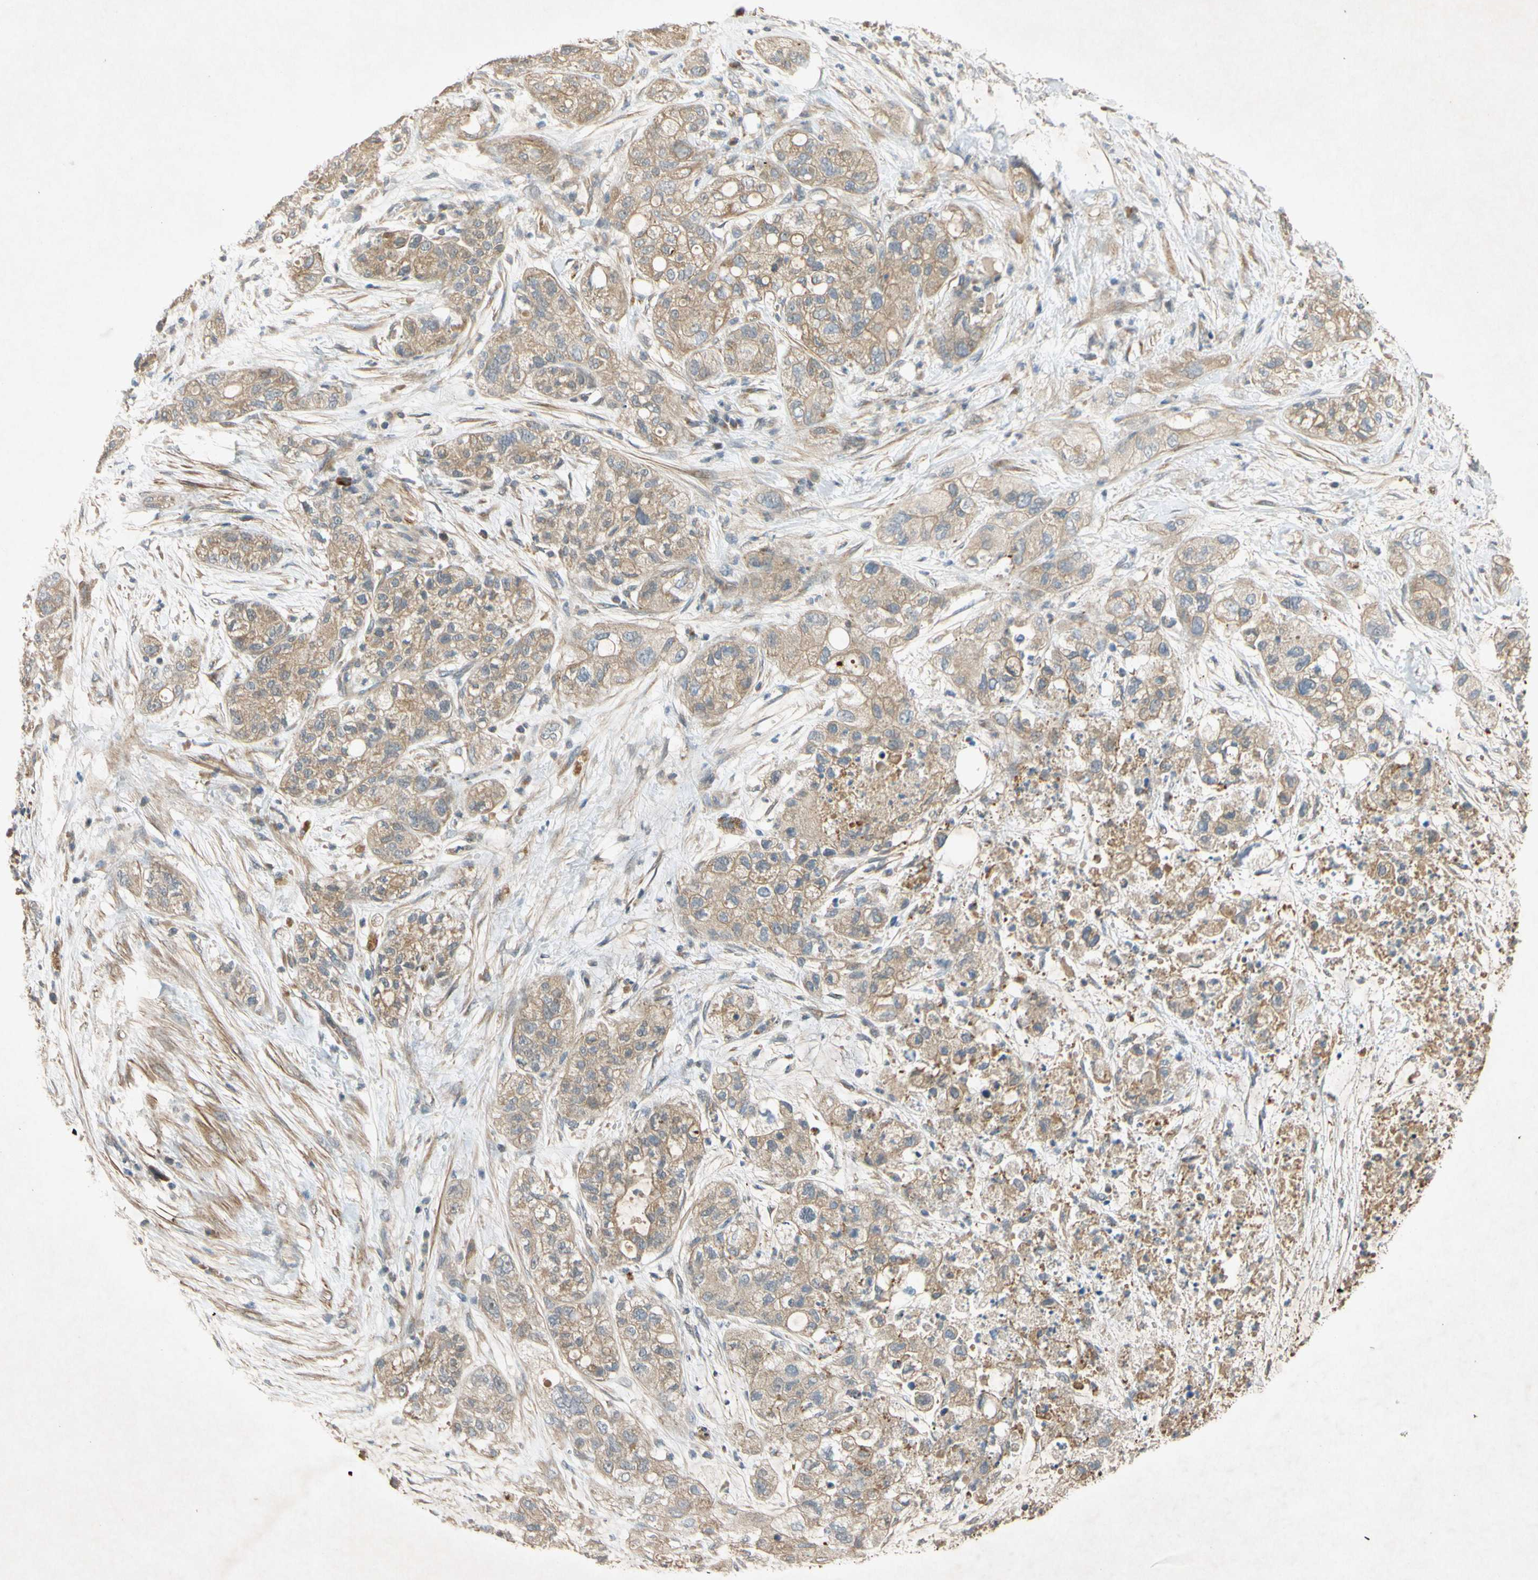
{"staining": {"intensity": "weak", "quantity": ">75%", "location": "cytoplasmic/membranous"}, "tissue": "pancreatic cancer", "cell_type": "Tumor cells", "image_type": "cancer", "snomed": [{"axis": "morphology", "description": "Adenocarcinoma, NOS"}, {"axis": "topography", "description": "Pancreas"}], "caption": "Pancreatic adenocarcinoma stained for a protein shows weak cytoplasmic/membranous positivity in tumor cells. Nuclei are stained in blue.", "gene": "PARD6A", "patient": {"sex": "female", "age": 78}}